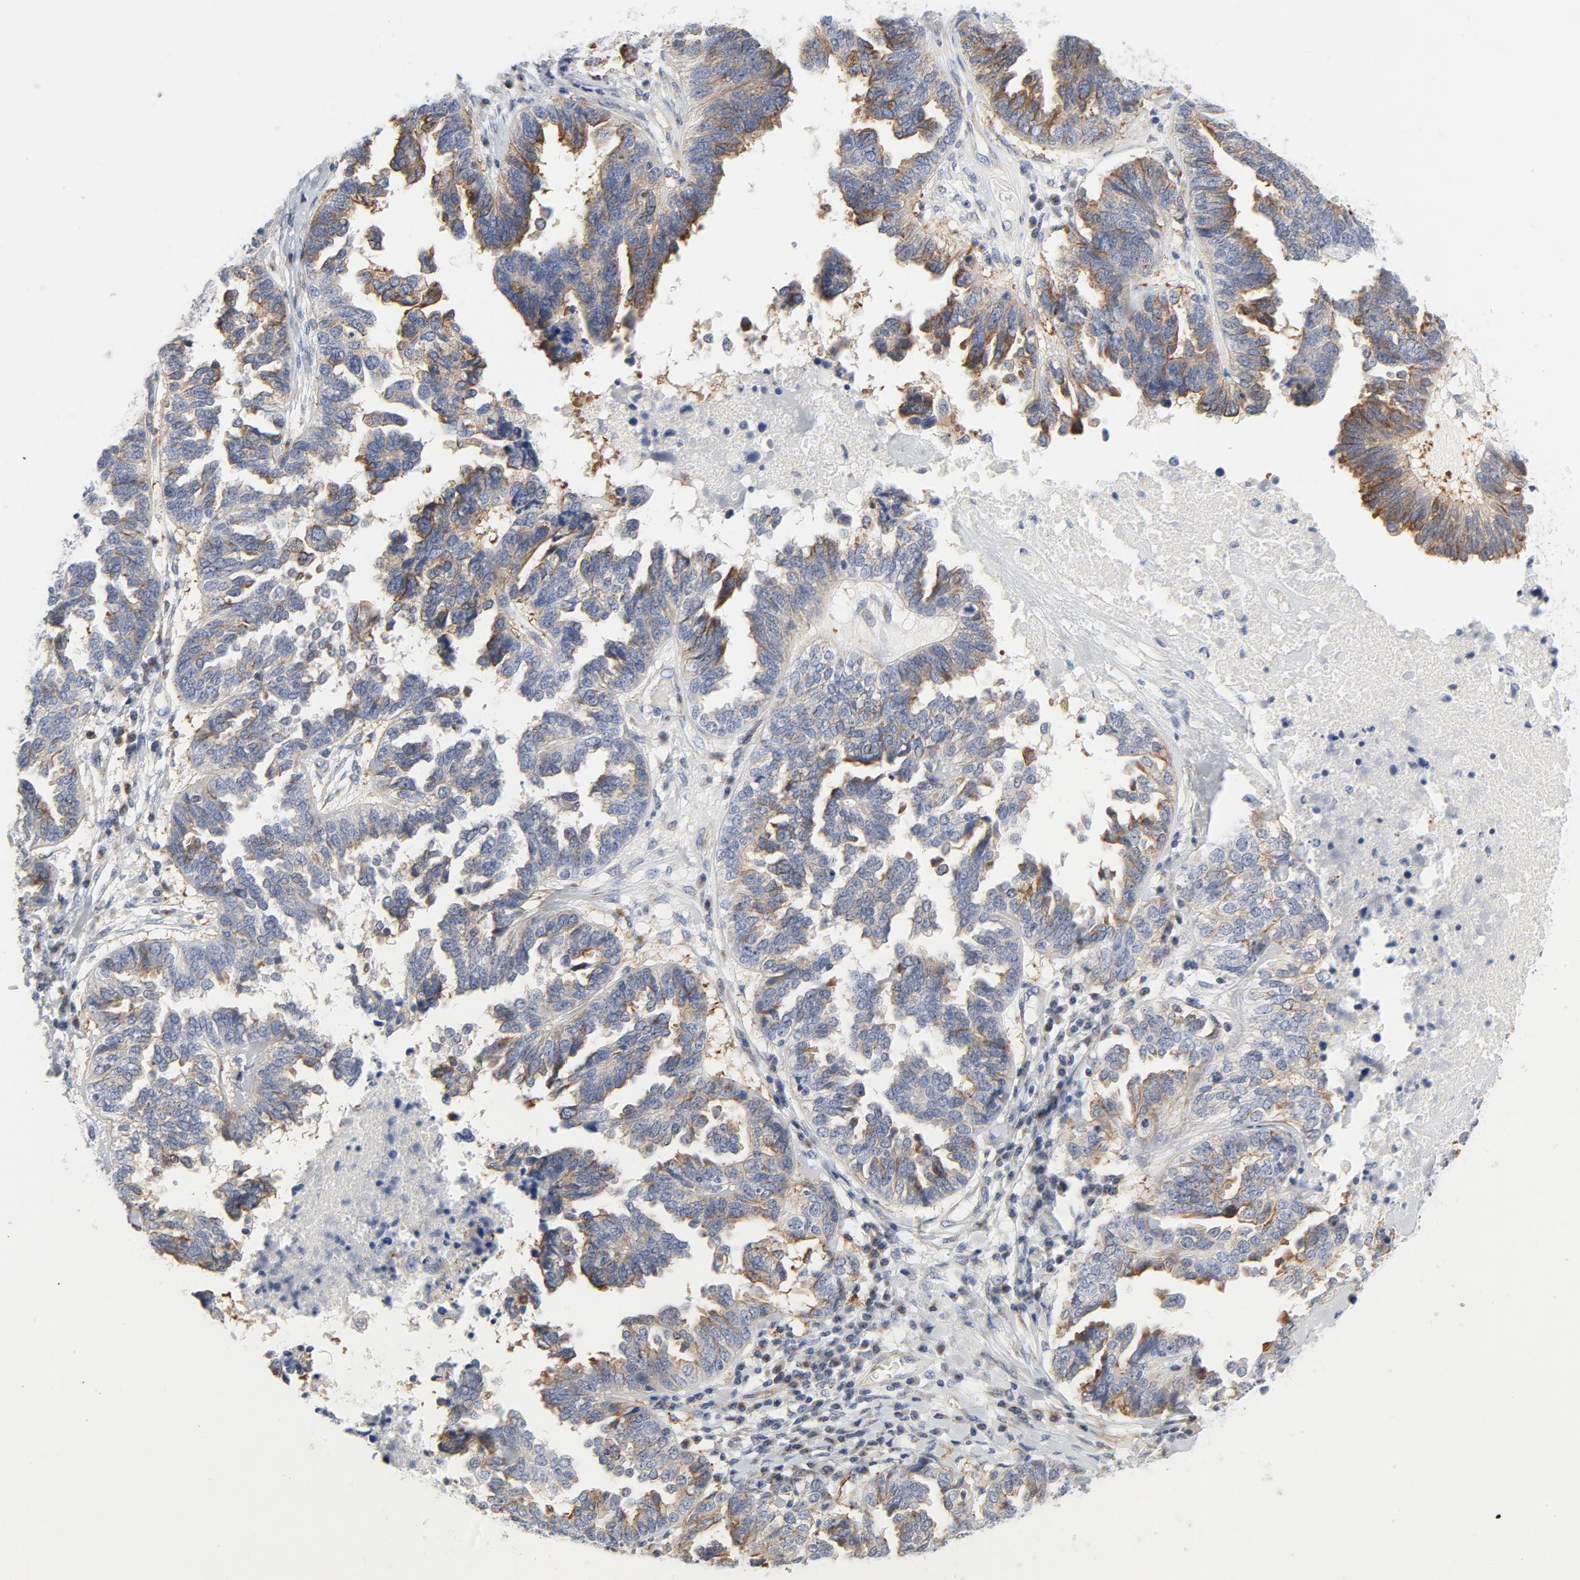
{"staining": {"intensity": "moderate", "quantity": "25%-75%", "location": "cytoplasmic/membranous"}, "tissue": "ovarian cancer", "cell_type": "Tumor cells", "image_type": "cancer", "snomed": [{"axis": "morphology", "description": "Cystadenocarcinoma, serous, NOS"}, {"axis": "topography", "description": "Ovary"}], "caption": "DAB immunohistochemical staining of human ovarian serous cystadenocarcinoma demonstrates moderate cytoplasmic/membranous protein staining in approximately 25%-75% of tumor cells.", "gene": "TUBB1", "patient": {"sex": "female", "age": 82}}